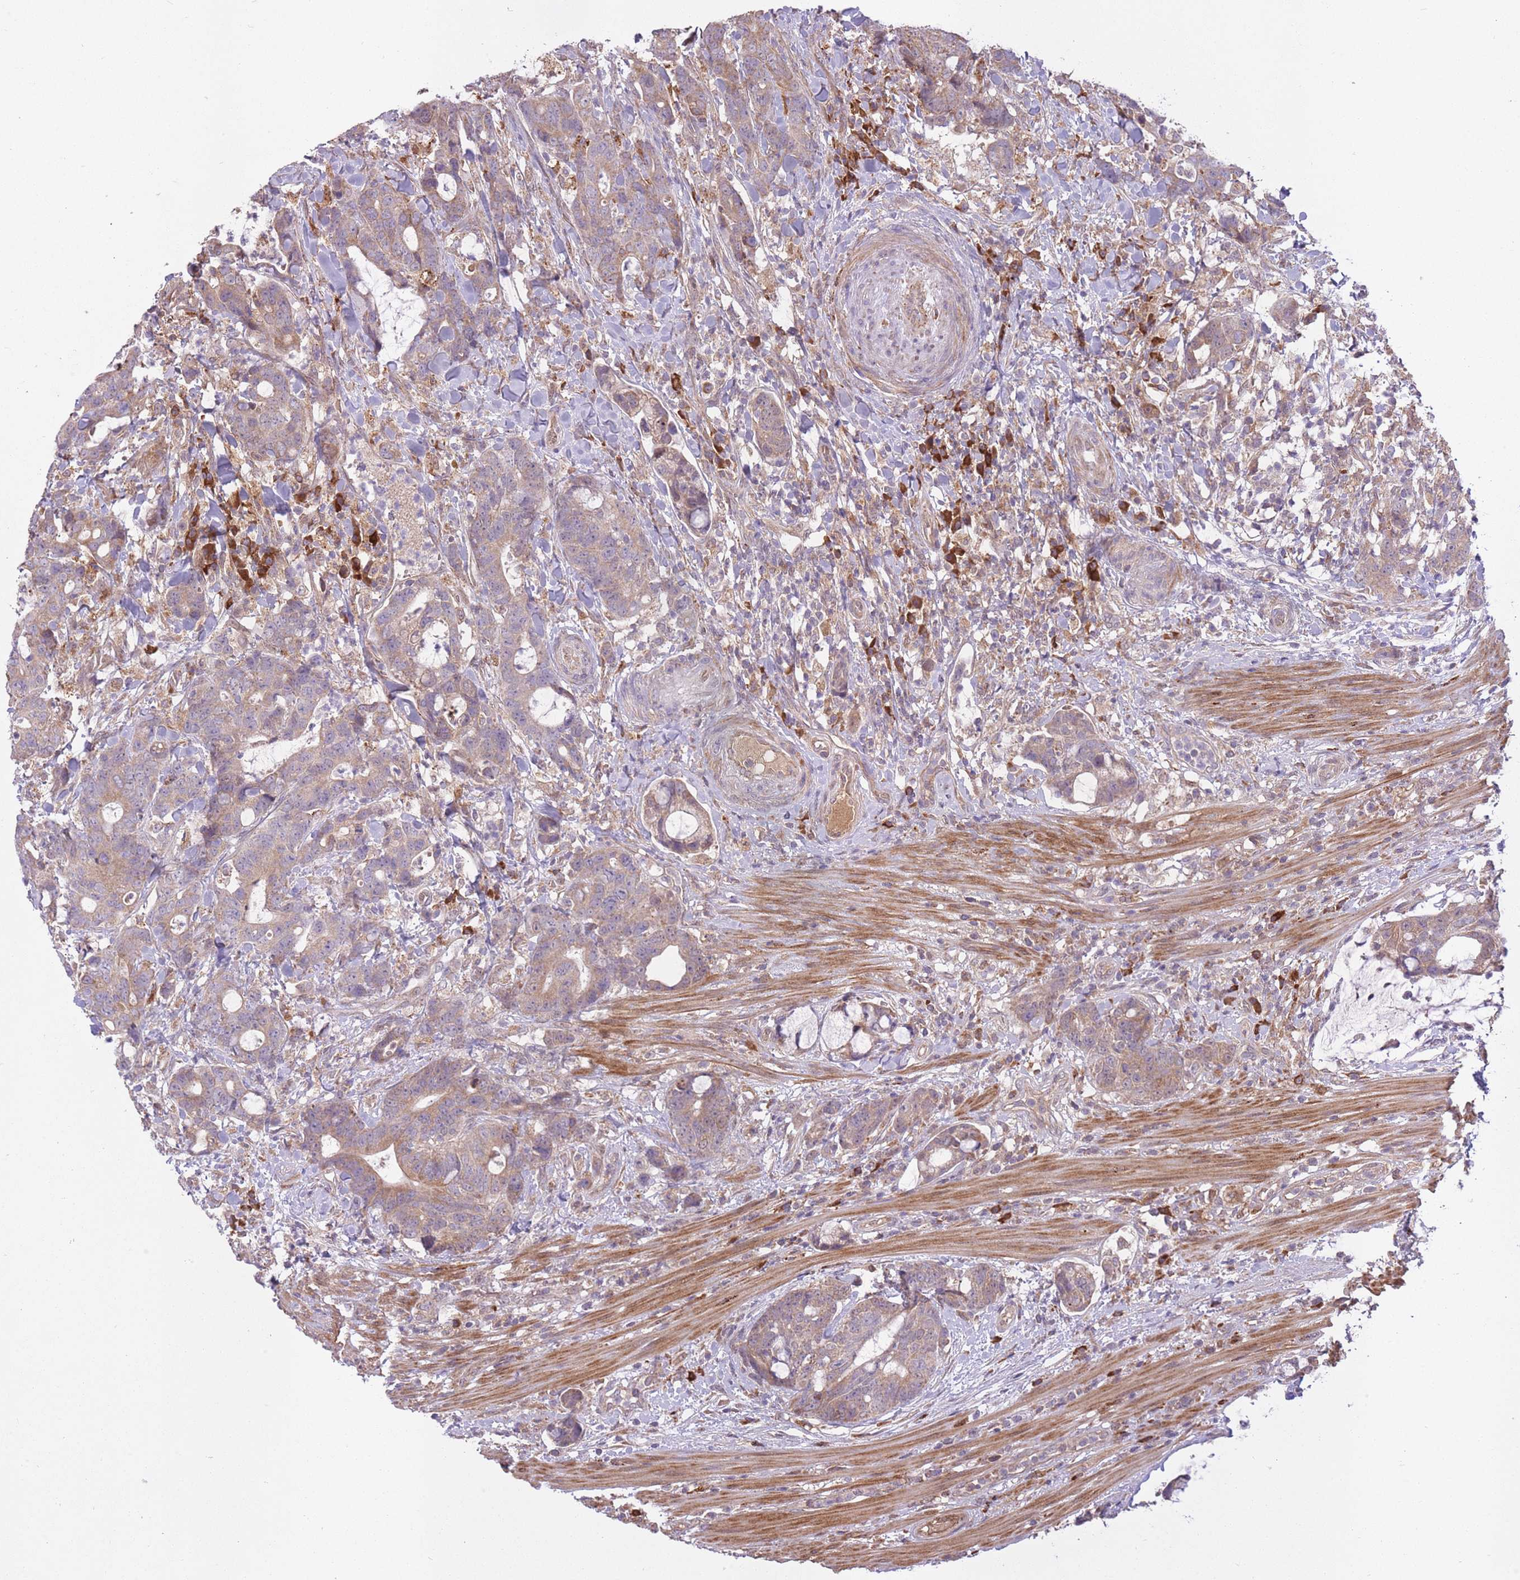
{"staining": {"intensity": "weak", "quantity": ">75%", "location": "cytoplasmic/membranous"}, "tissue": "colorectal cancer", "cell_type": "Tumor cells", "image_type": "cancer", "snomed": [{"axis": "morphology", "description": "Adenocarcinoma, NOS"}, {"axis": "topography", "description": "Colon"}], "caption": "A histopathology image of human colorectal adenocarcinoma stained for a protein reveals weak cytoplasmic/membranous brown staining in tumor cells.", "gene": "POLR3F", "patient": {"sex": "female", "age": 82}}